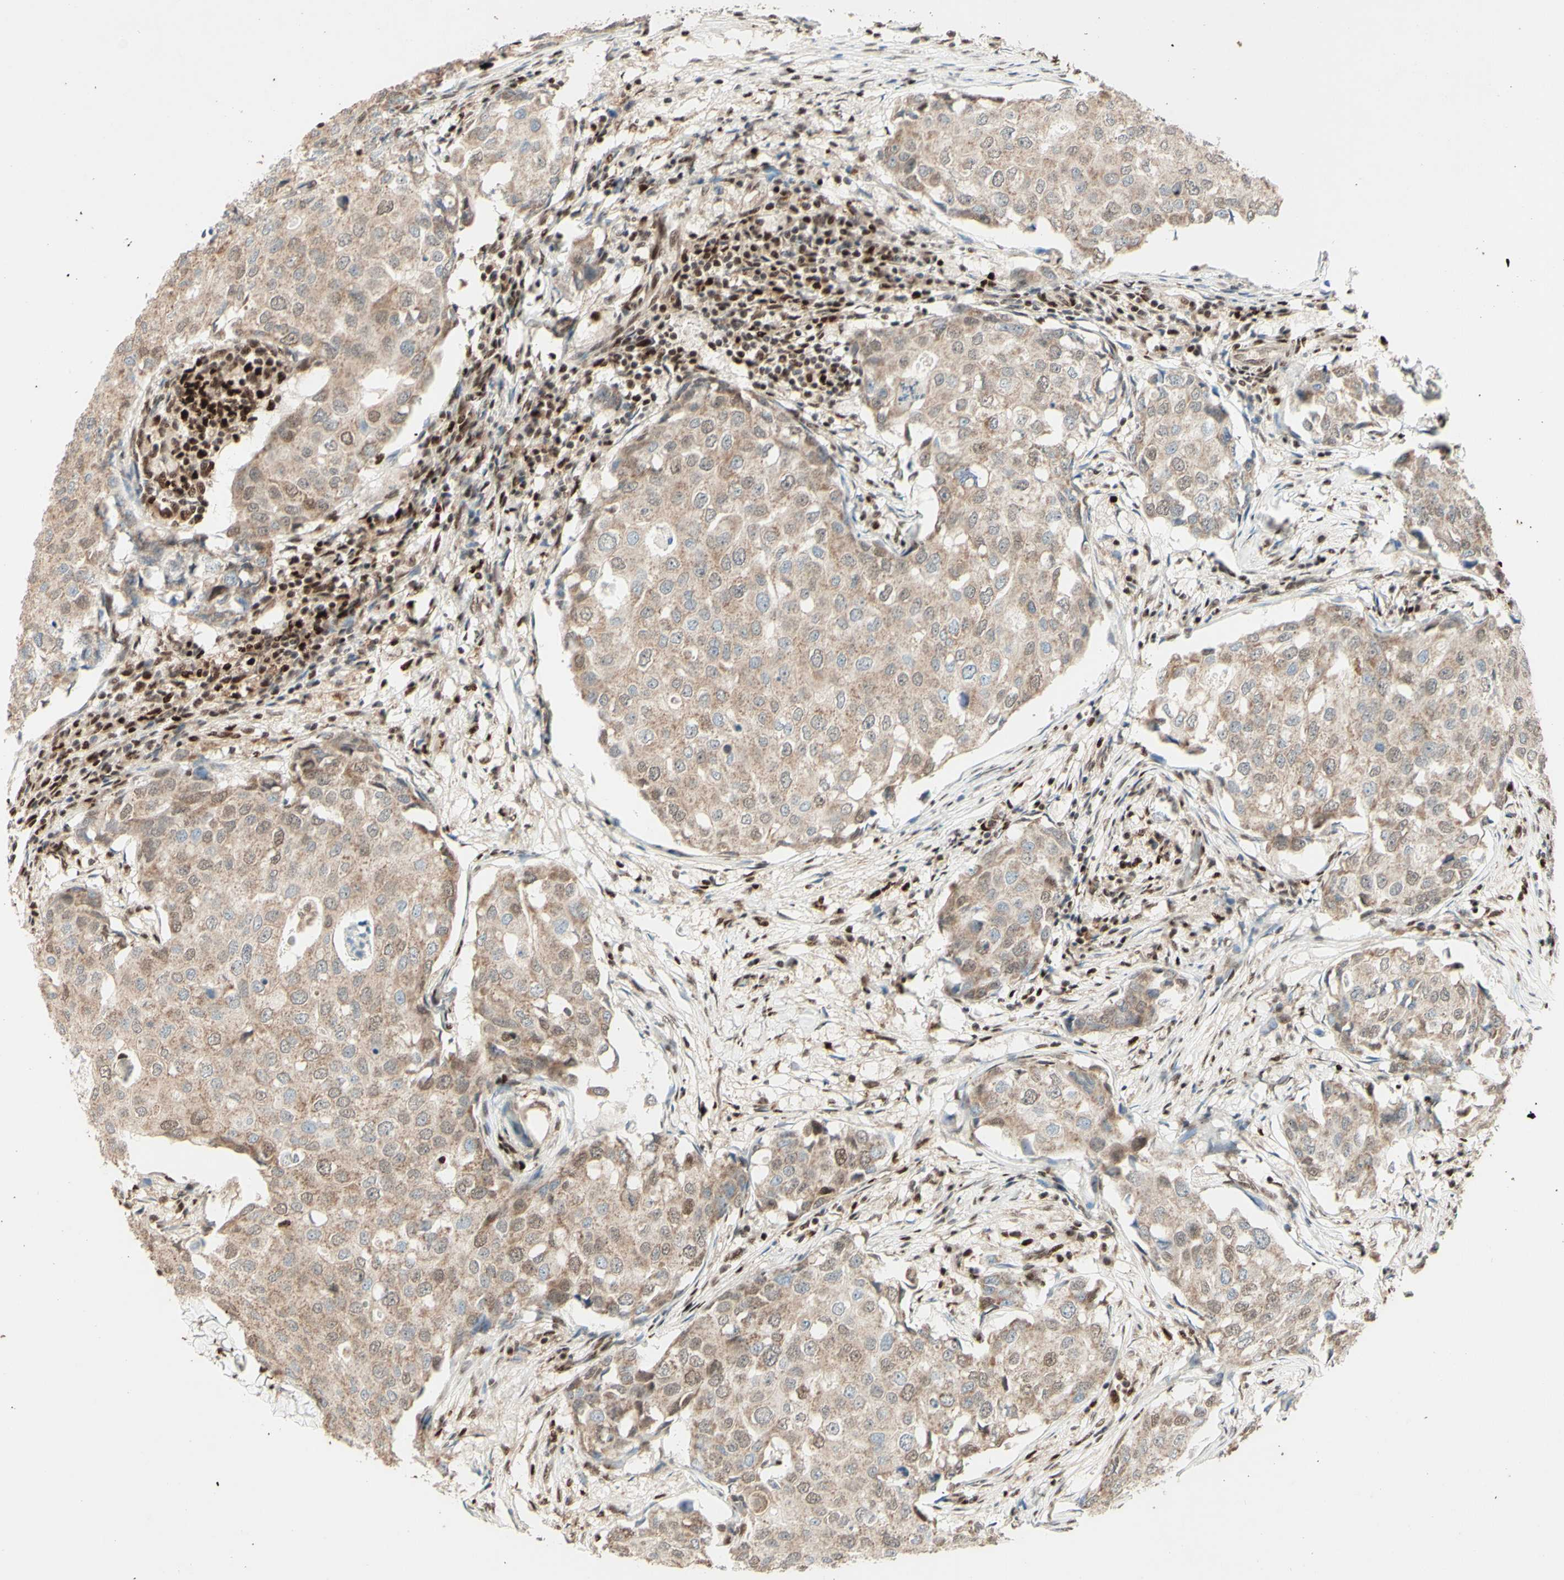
{"staining": {"intensity": "weak", "quantity": ">75%", "location": "cytoplasmic/membranous"}, "tissue": "breast cancer", "cell_type": "Tumor cells", "image_type": "cancer", "snomed": [{"axis": "morphology", "description": "Duct carcinoma"}, {"axis": "topography", "description": "Breast"}], "caption": "A brown stain shows weak cytoplasmic/membranous expression of a protein in human breast cancer (invasive ductal carcinoma) tumor cells.", "gene": "NR3C1", "patient": {"sex": "female", "age": 27}}